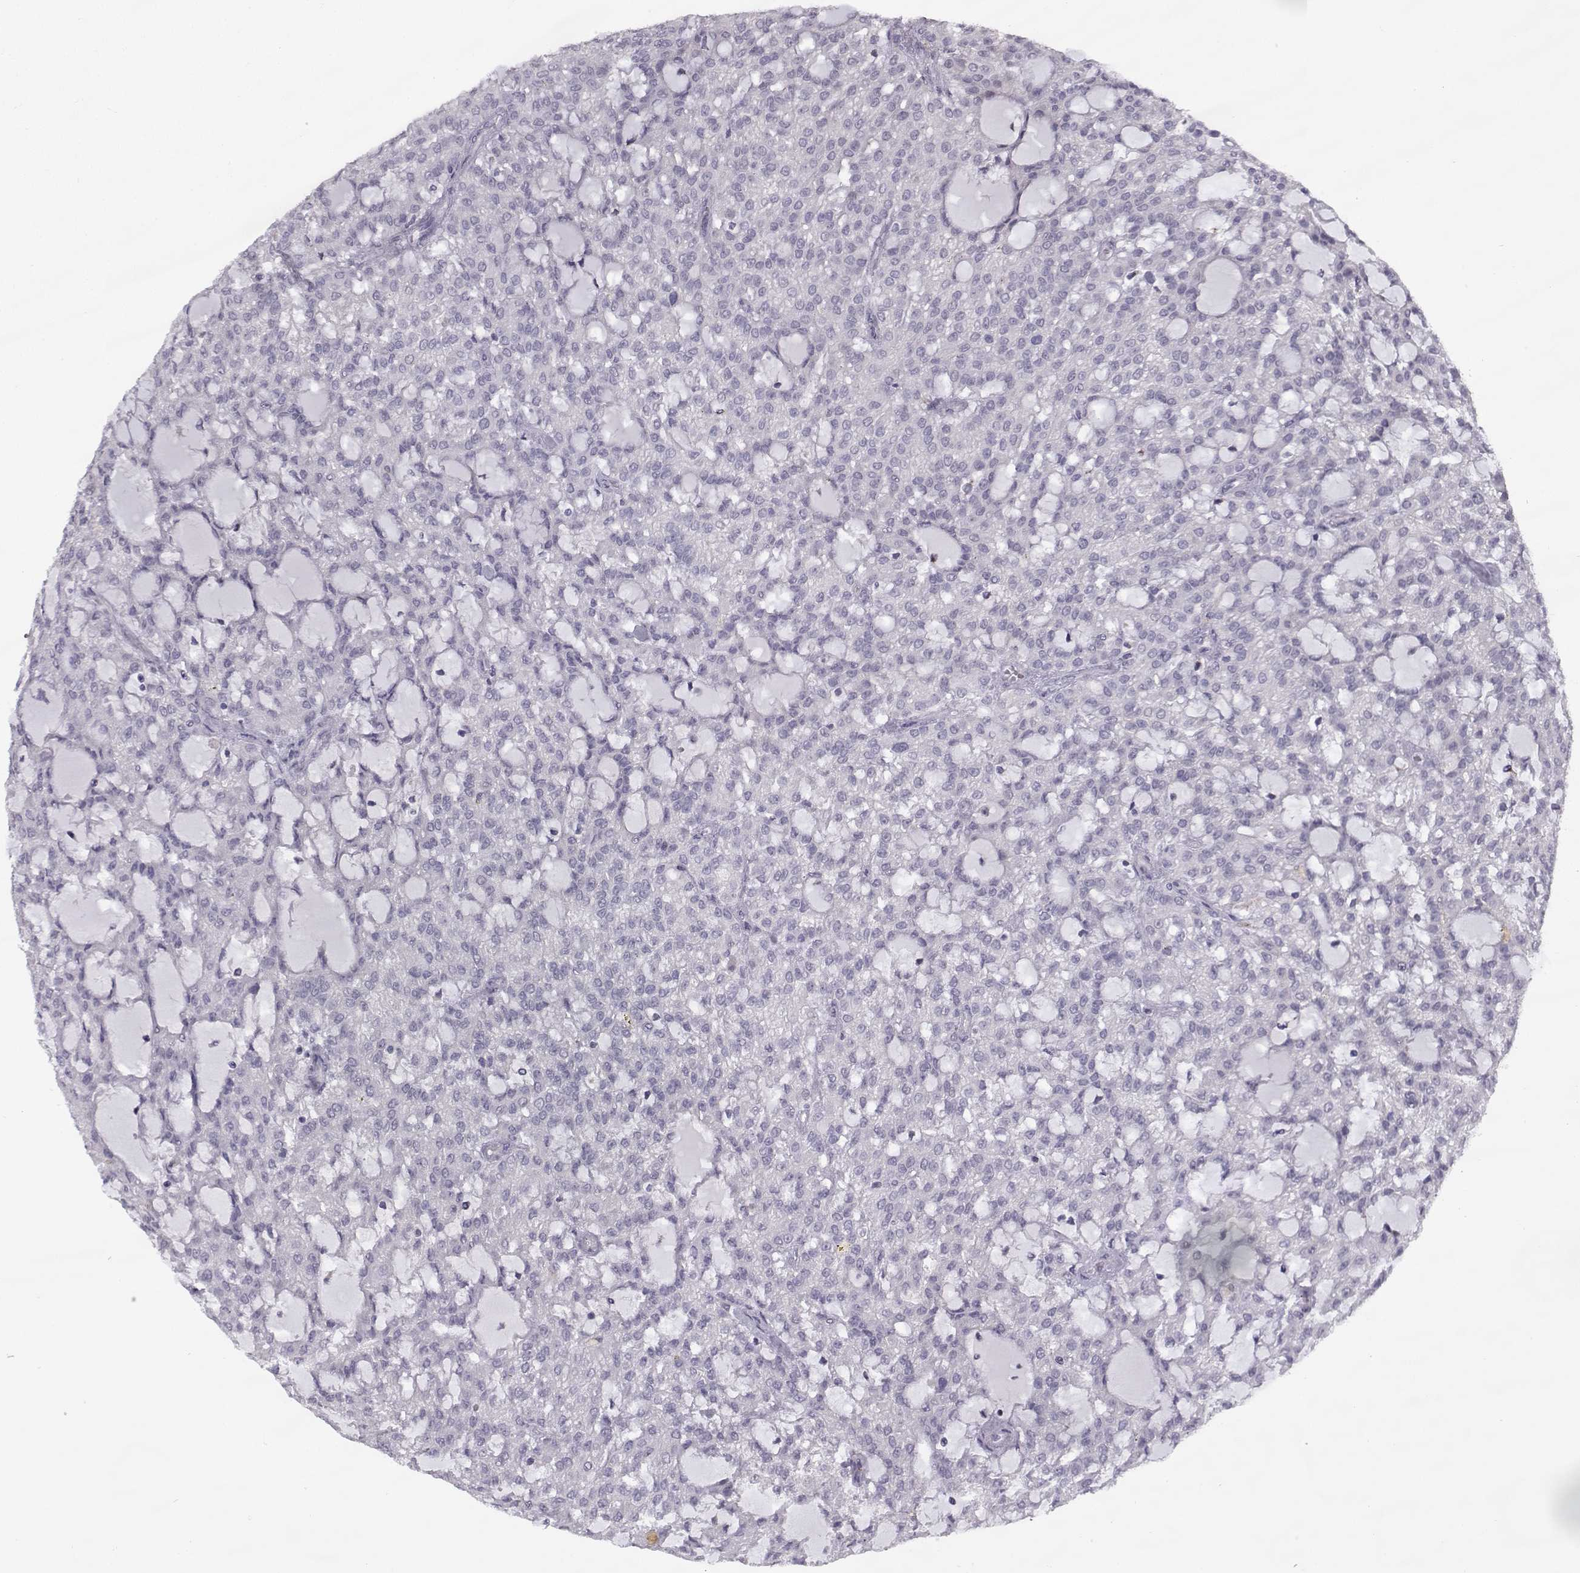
{"staining": {"intensity": "negative", "quantity": "none", "location": "none"}, "tissue": "renal cancer", "cell_type": "Tumor cells", "image_type": "cancer", "snomed": [{"axis": "morphology", "description": "Adenocarcinoma, NOS"}, {"axis": "topography", "description": "Kidney"}], "caption": "Immunohistochemistry histopathology image of neoplastic tissue: human renal cancer (adenocarcinoma) stained with DAB (3,3'-diaminobenzidine) shows no significant protein expression in tumor cells.", "gene": "SNCA", "patient": {"sex": "male", "age": 63}}